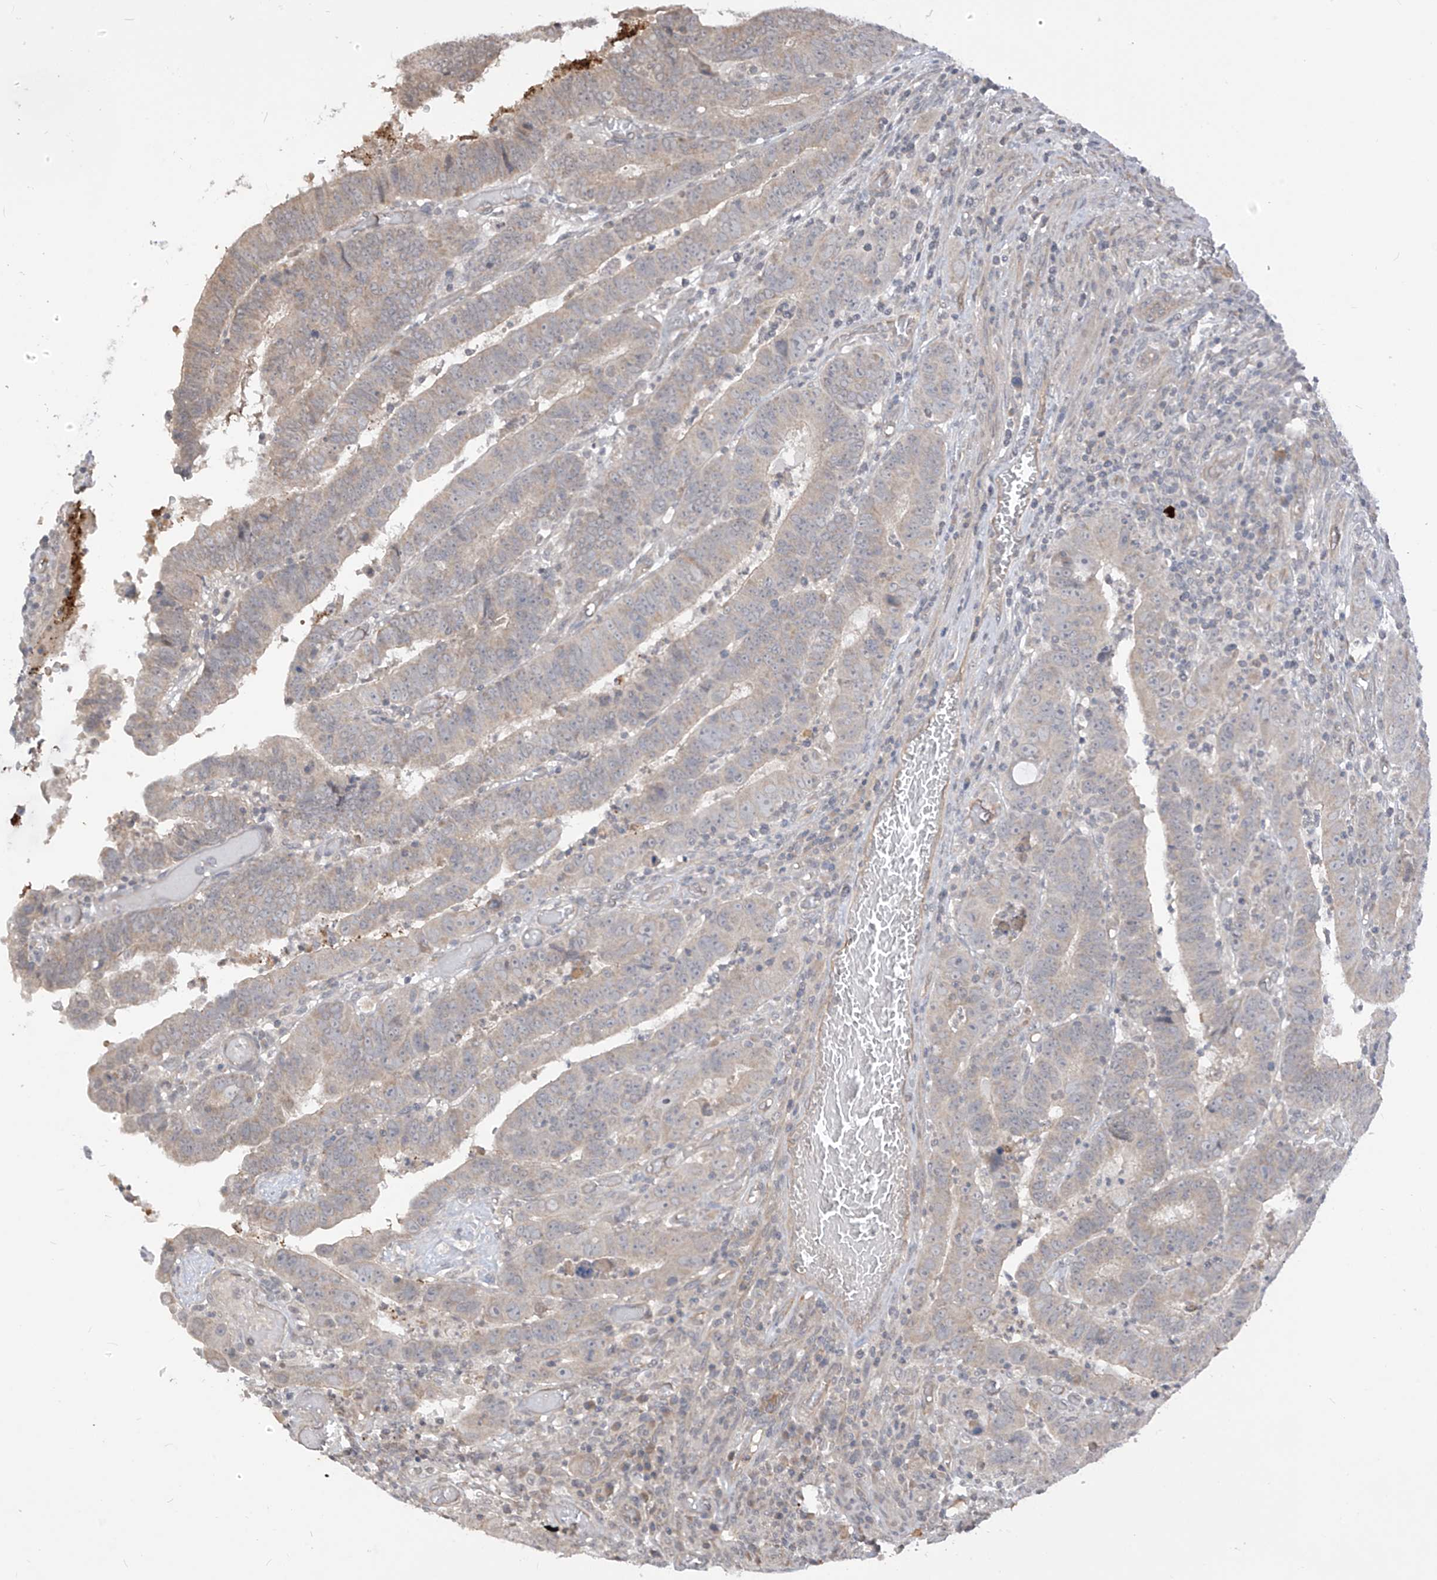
{"staining": {"intensity": "weak", "quantity": "<25%", "location": "cytoplasmic/membranous"}, "tissue": "colorectal cancer", "cell_type": "Tumor cells", "image_type": "cancer", "snomed": [{"axis": "morphology", "description": "Normal tissue, NOS"}, {"axis": "morphology", "description": "Adenocarcinoma, NOS"}, {"axis": "topography", "description": "Rectum"}], "caption": "The micrograph shows no staining of tumor cells in adenocarcinoma (colorectal).", "gene": "DGKQ", "patient": {"sex": "female", "age": 65}}